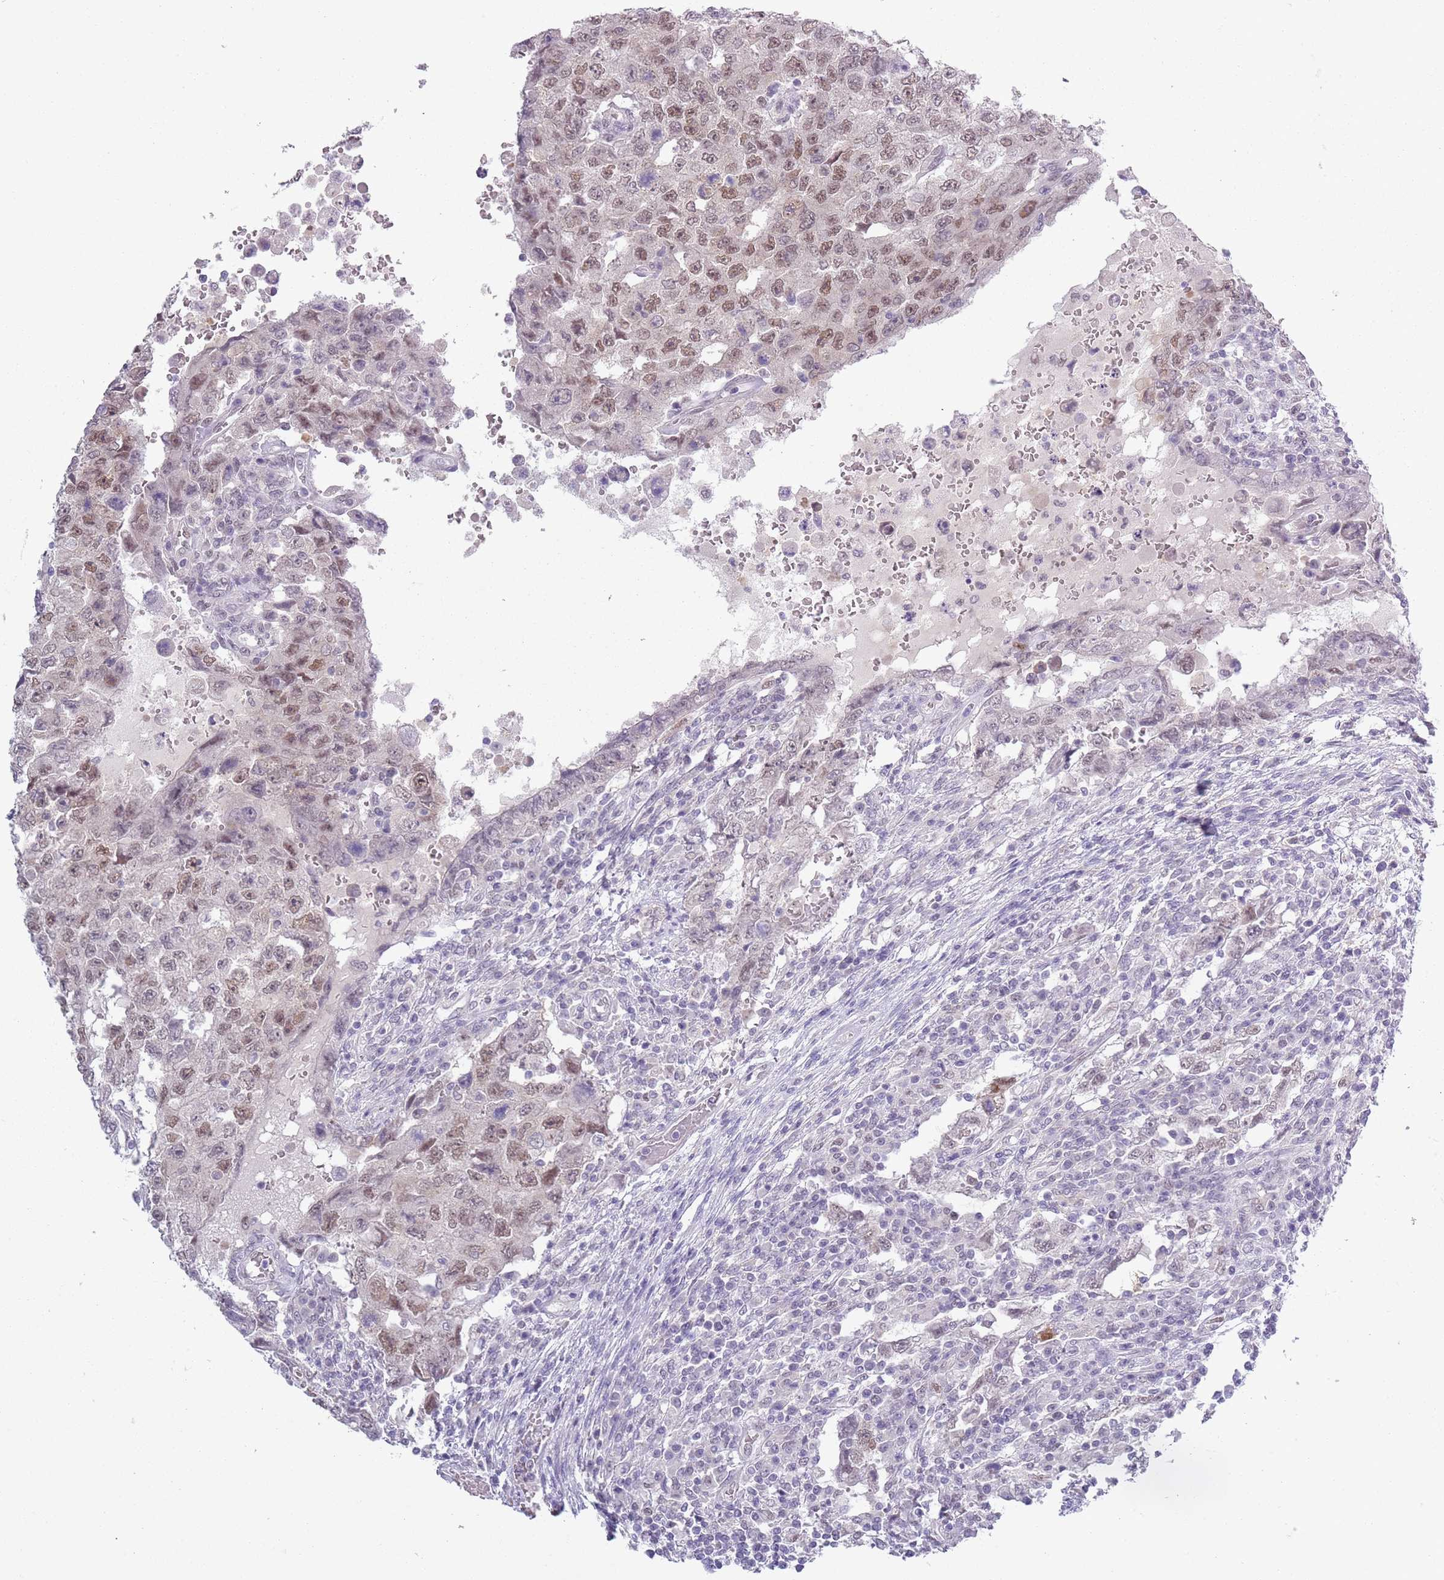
{"staining": {"intensity": "moderate", "quantity": ">75%", "location": "nuclear"}, "tissue": "testis cancer", "cell_type": "Tumor cells", "image_type": "cancer", "snomed": [{"axis": "morphology", "description": "Carcinoma, Embryonal, NOS"}, {"axis": "topography", "description": "Testis"}], "caption": "Tumor cells display medium levels of moderate nuclear expression in about >75% of cells in human embryonal carcinoma (testis).", "gene": "SEPHS2", "patient": {"sex": "male", "age": 26}}